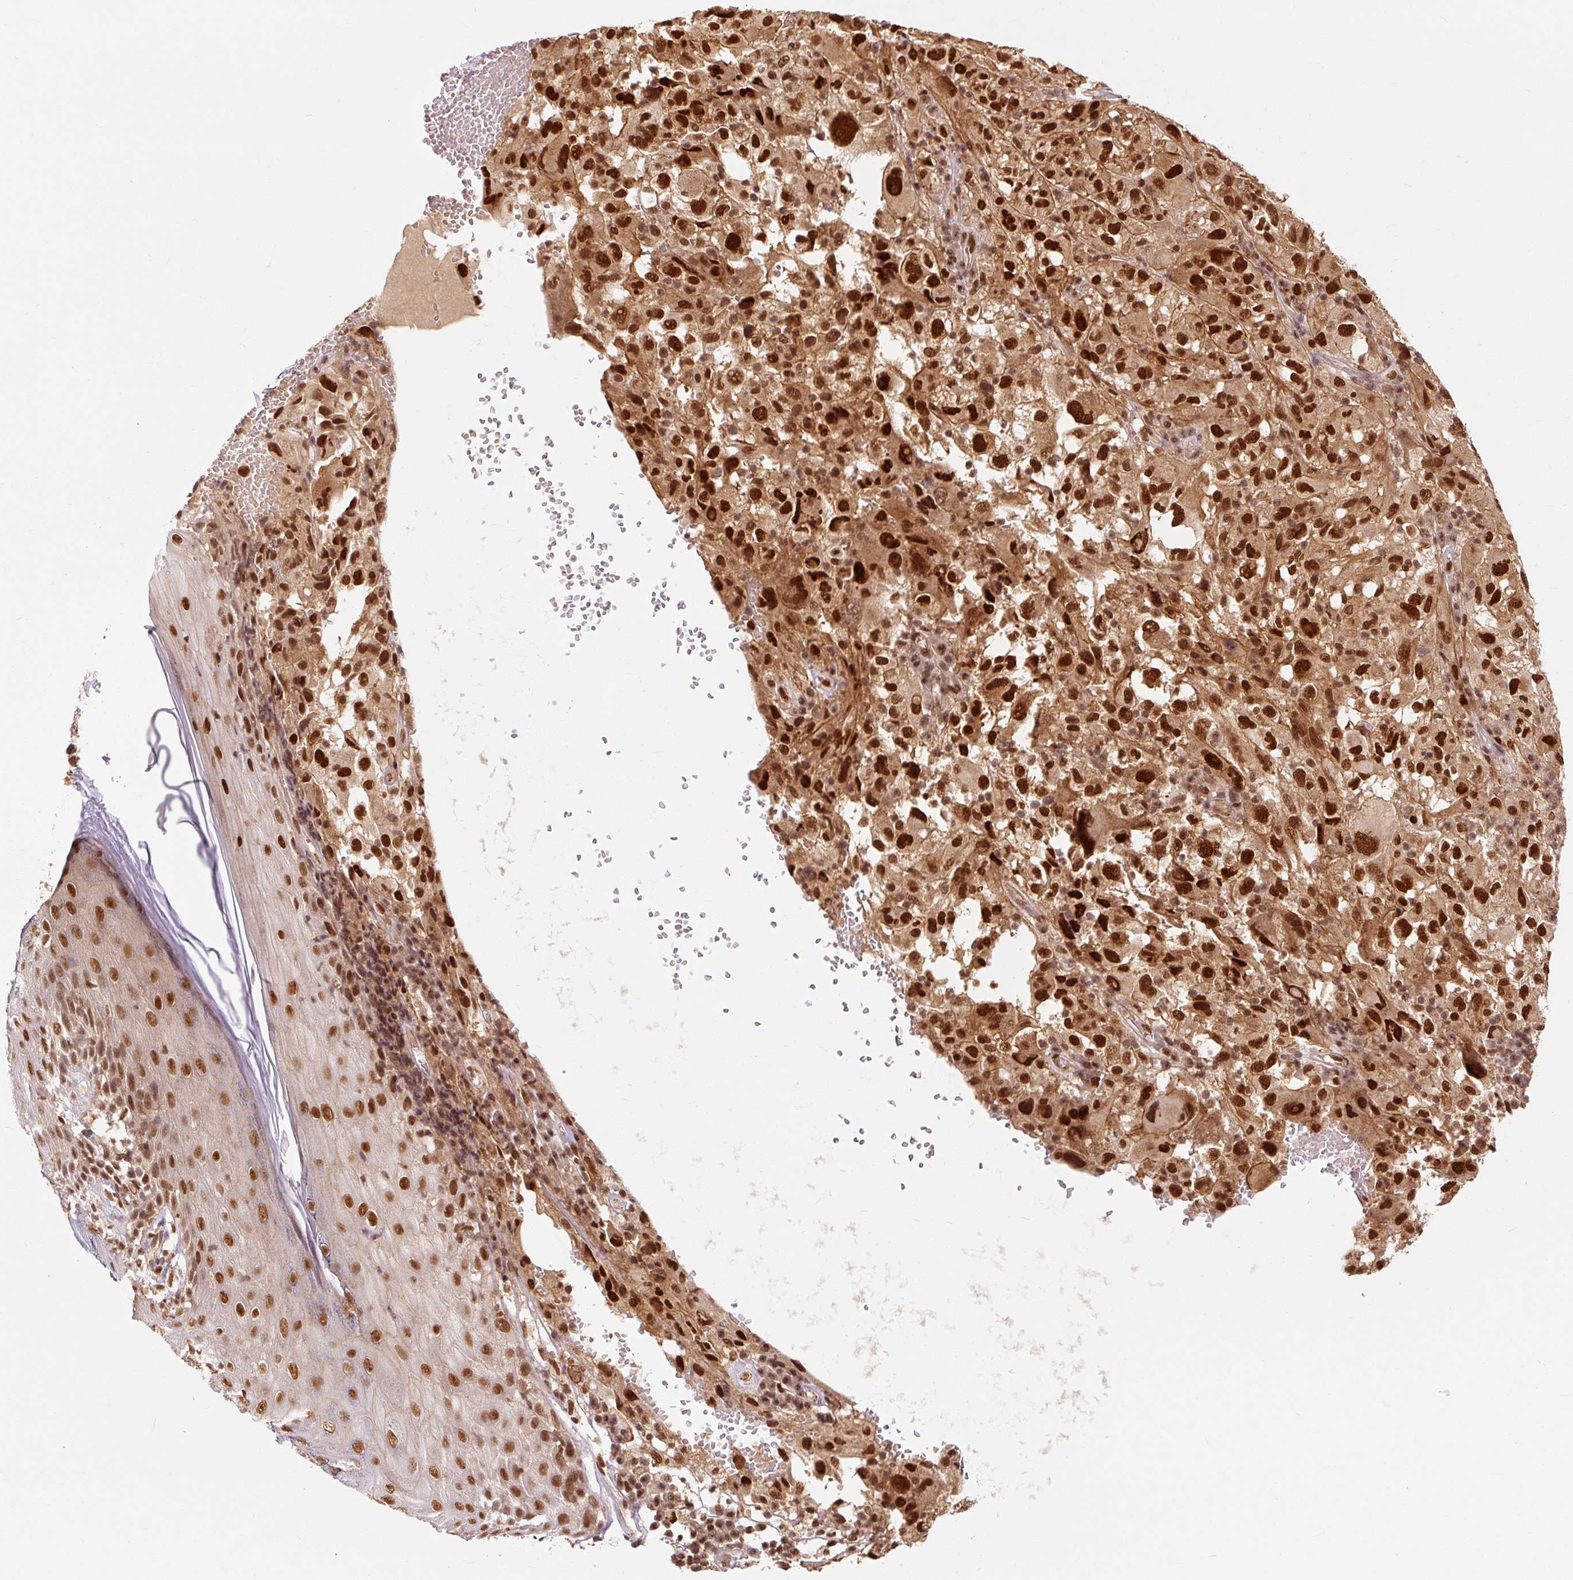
{"staining": {"intensity": "strong", "quantity": ">75%", "location": "cytoplasmic/membranous,nuclear"}, "tissue": "melanoma", "cell_type": "Tumor cells", "image_type": "cancer", "snomed": [{"axis": "morphology", "description": "Malignant melanoma, NOS"}, {"axis": "topography", "description": "Skin"}], "caption": "Tumor cells display high levels of strong cytoplasmic/membranous and nuclear positivity in about >75% of cells in human malignant melanoma.", "gene": "CSTF1", "patient": {"sex": "female", "age": 71}}